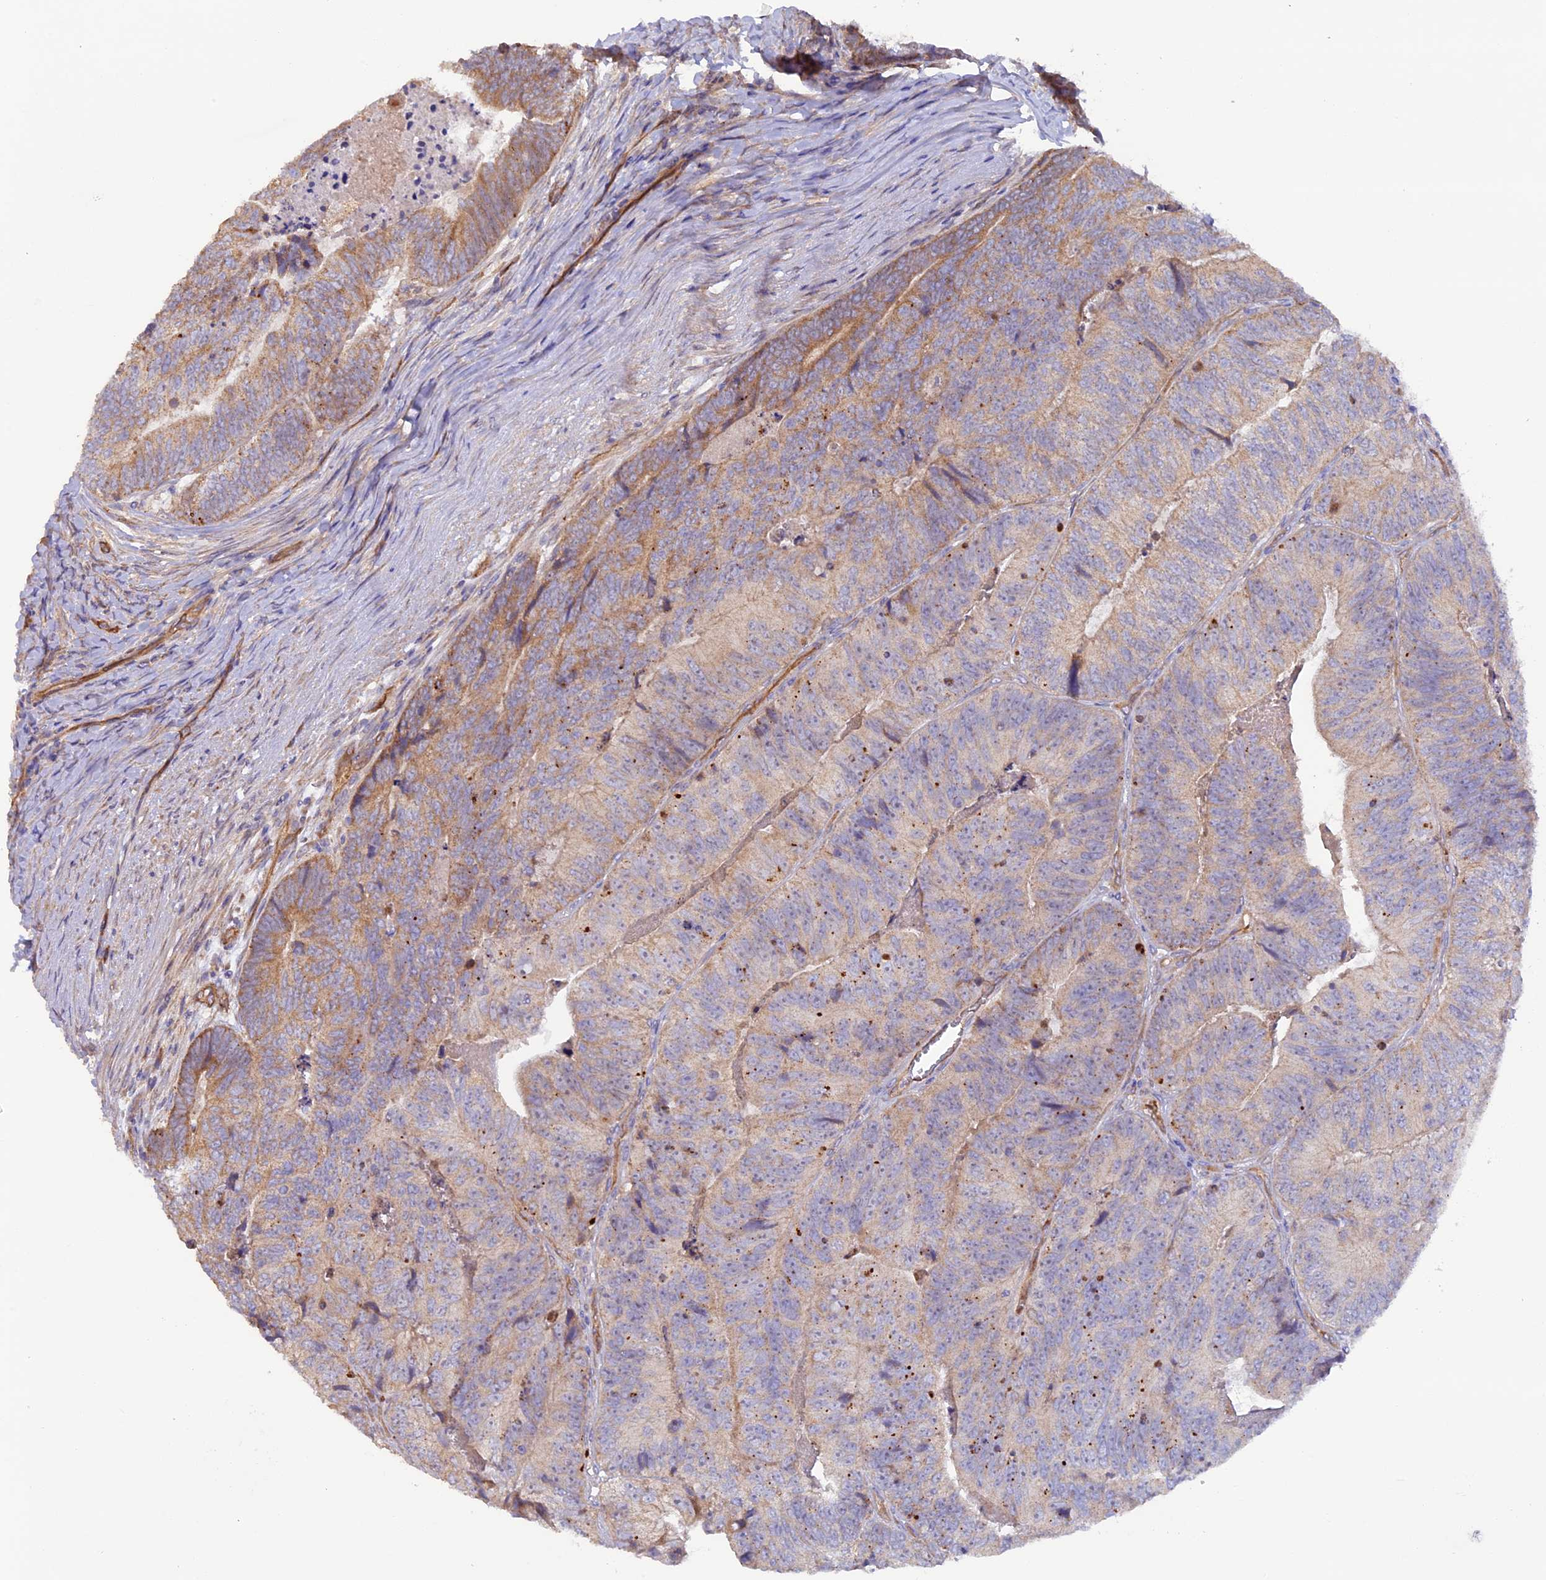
{"staining": {"intensity": "moderate", "quantity": "25%-75%", "location": "cytoplasmic/membranous"}, "tissue": "colorectal cancer", "cell_type": "Tumor cells", "image_type": "cancer", "snomed": [{"axis": "morphology", "description": "Adenocarcinoma, NOS"}, {"axis": "topography", "description": "Colon"}], "caption": "Adenocarcinoma (colorectal) stained for a protein (brown) shows moderate cytoplasmic/membranous positive staining in about 25%-75% of tumor cells.", "gene": "DUS3L", "patient": {"sex": "female", "age": 67}}